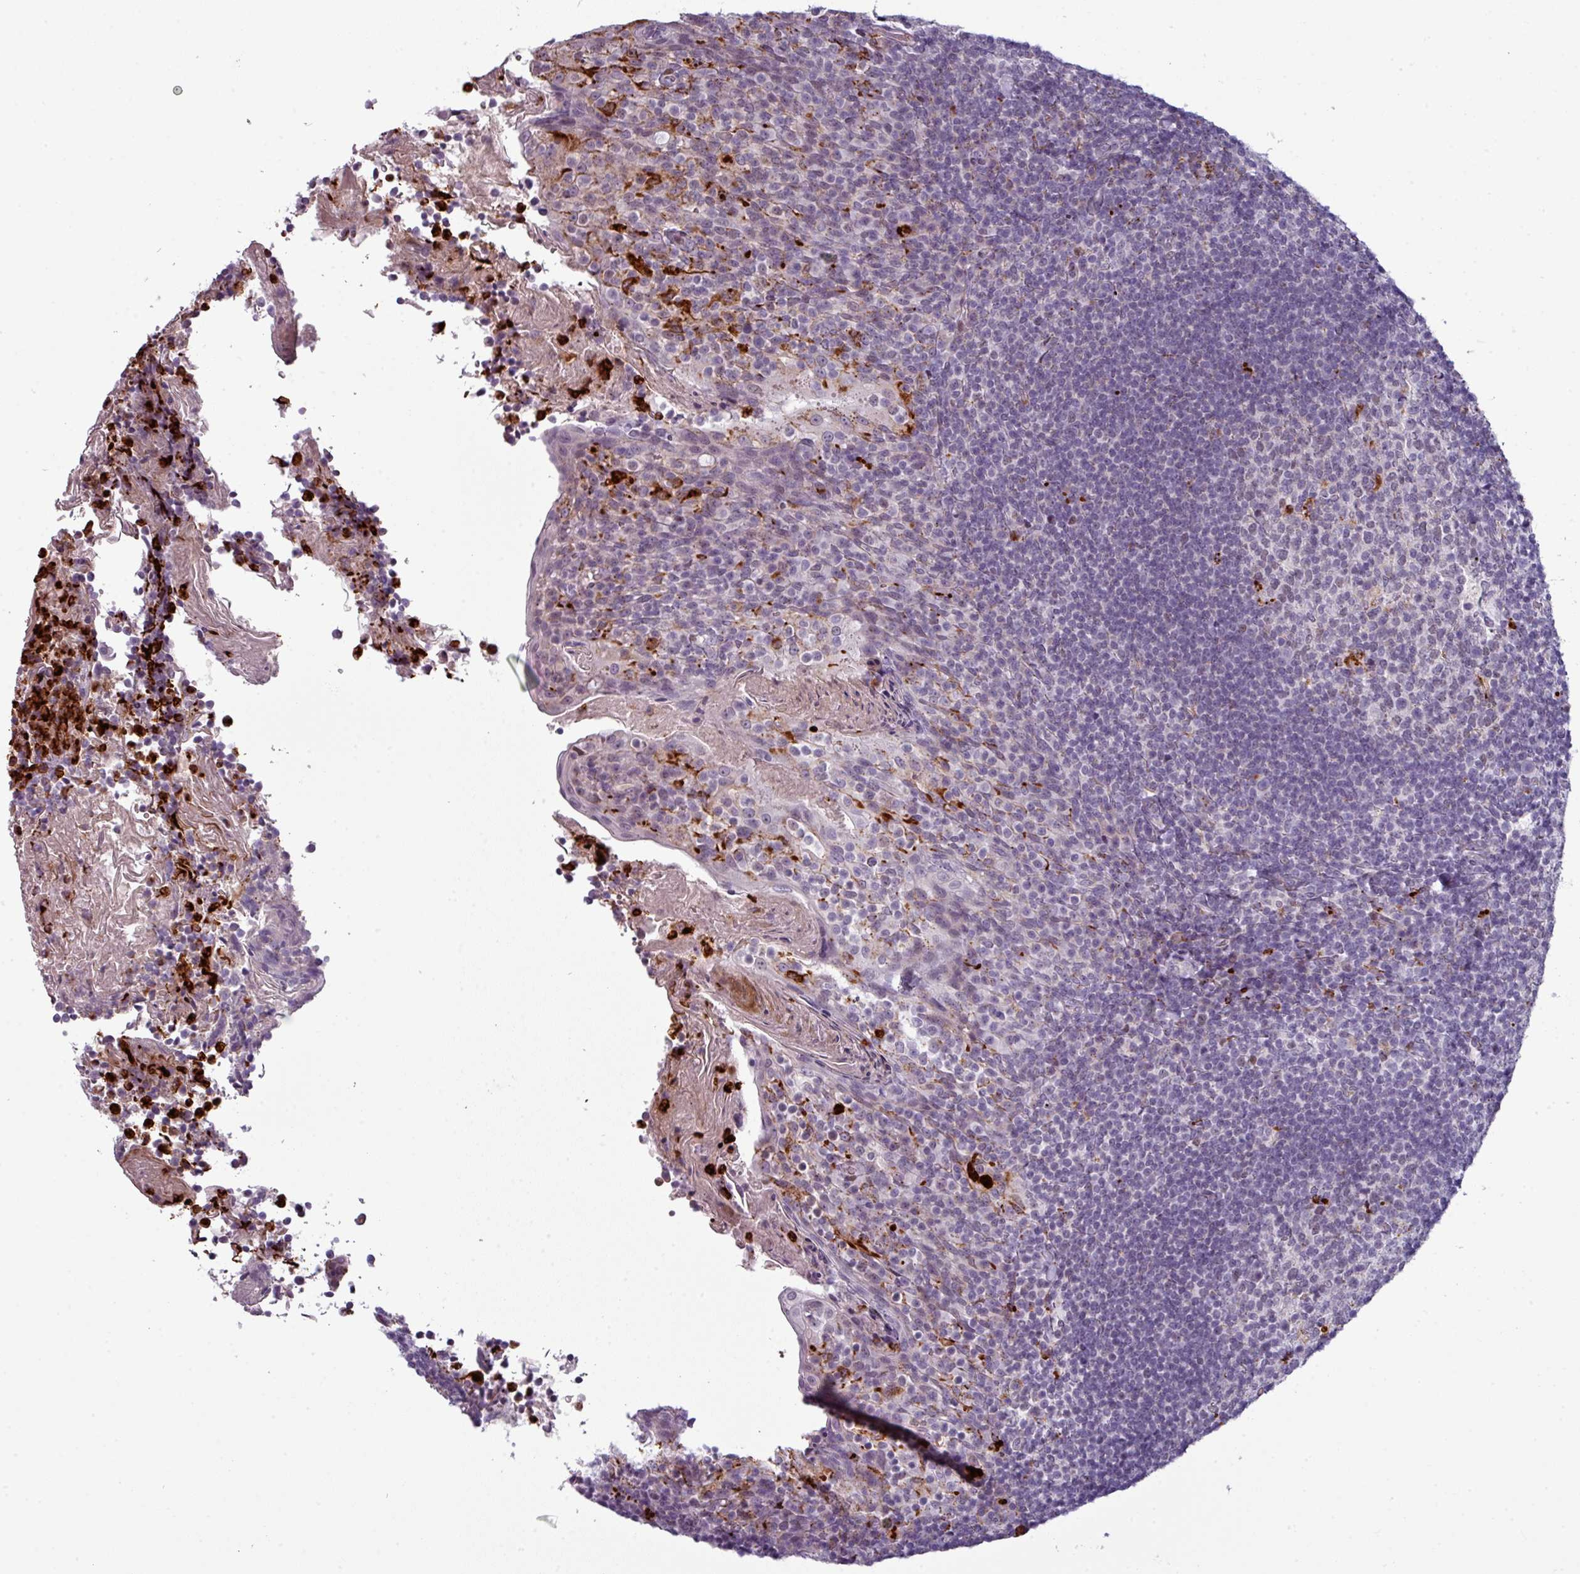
{"staining": {"intensity": "strong", "quantity": "<25%", "location": "cytoplasmic/membranous"}, "tissue": "tonsil", "cell_type": "Germinal center cells", "image_type": "normal", "snomed": [{"axis": "morphology", "description": "Normal tissue, NOS"}, {"axis": "topography", "description": "Tonsil"}], "caption": "Immunohistochemical staining of benign tonsil demonstrates <25% levels of strong cytoplasmic/membranous protein expression in about <25% of germinal center cells. The protein is shown in brown color, while the nuclei are stained blue.", "gene": "TMEFF1", "patient": {"sex": "female", "age": 10}}